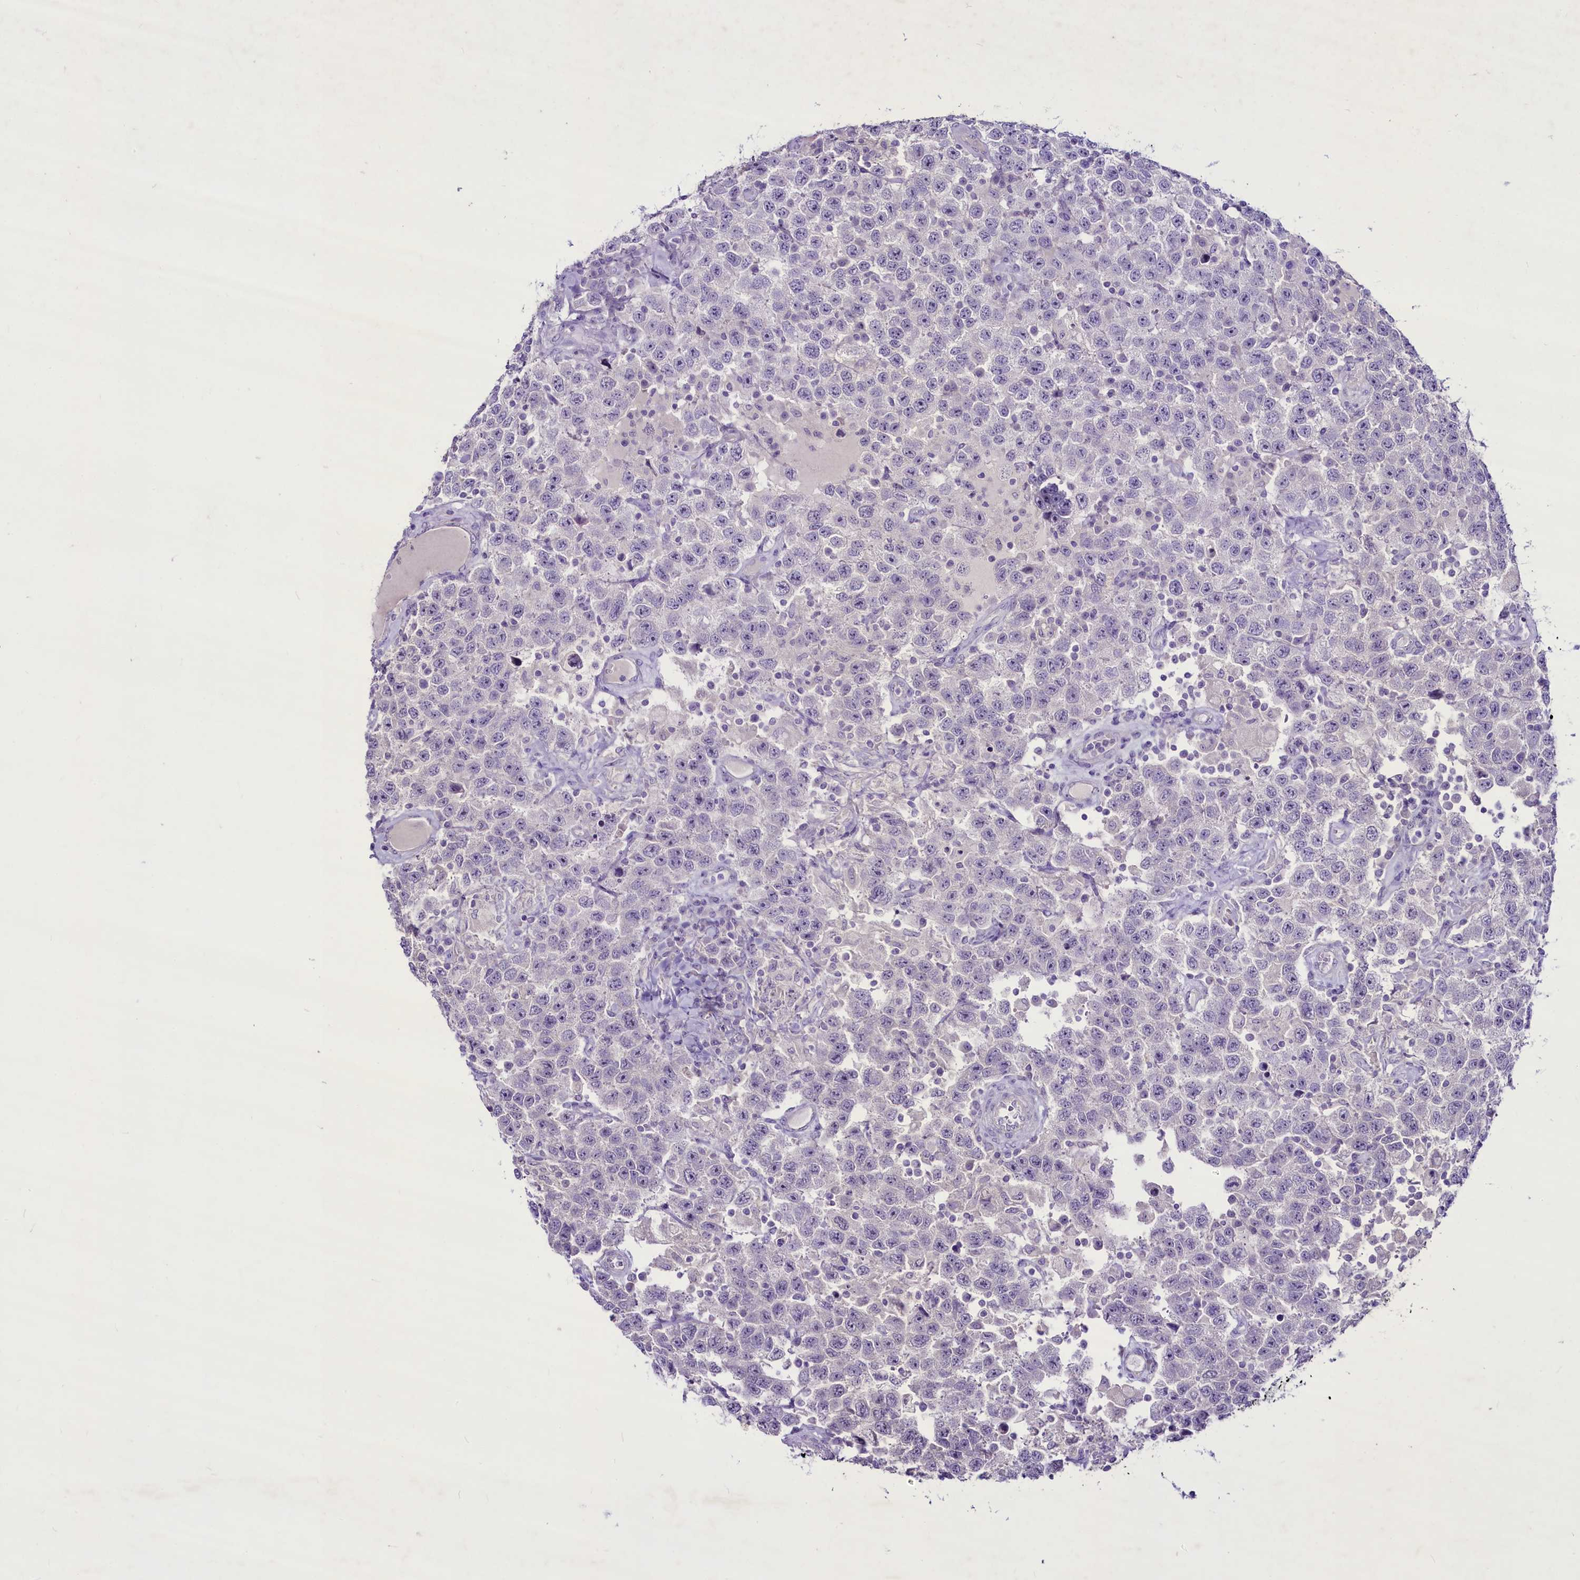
{"staining": {"intensity": "negative", "quantity": "none", "location": "none"}, "tissue": "testis cancer", "cell_type": "Tumor cells", "image_type": "cancer", "snomed": [{"axis": "morphology", "description": "Seminoma, NOS"}, {"axis": "topography", "description": "Testis"}], "caption": "There is no significant positivity in tumor cells of testis seminoma.", "gene": "FAM209B", "patient": {"sex": "male", "age": 41}}